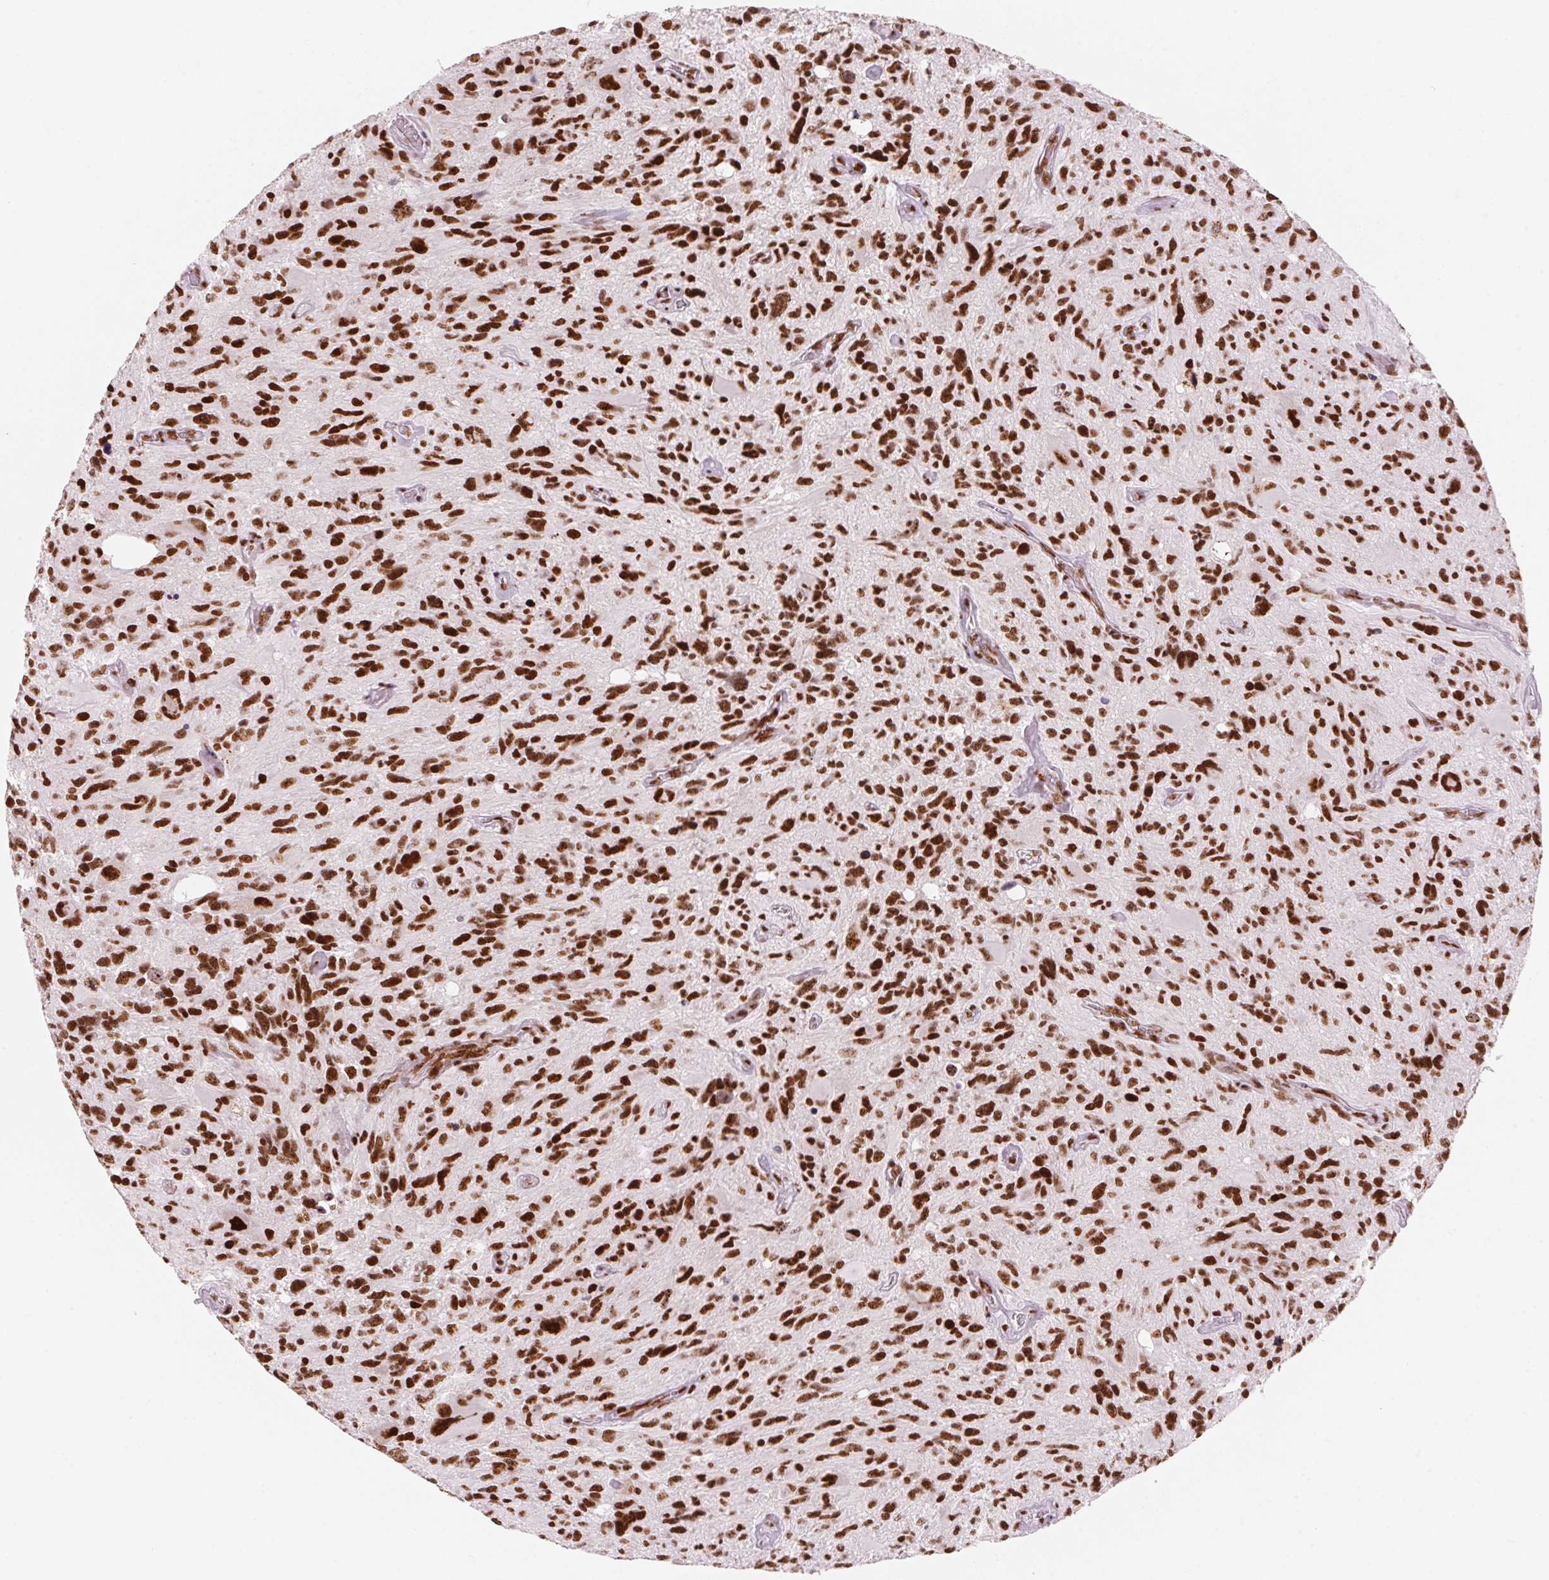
{"staining": {"intensity": "strong", "quantity": ">75%", "location": "nuclear"}, "tissue": "glioma", "cell_type": "Tumor cells", "image_type": "cancer", "snomed": [{"axis": "morphology", "description": "Glioma, malignant, High grade"}, {"axis": "topography", "description": "Brain"}], "caption": "IHC (DAB (3,3'-diaminobenzidine)) staining of glioma reveals strong nuclear protein positivity in approximately >75% of tumor cells.", "gene": "NXF1", "patient": {"sex": "male", "age": 49}}